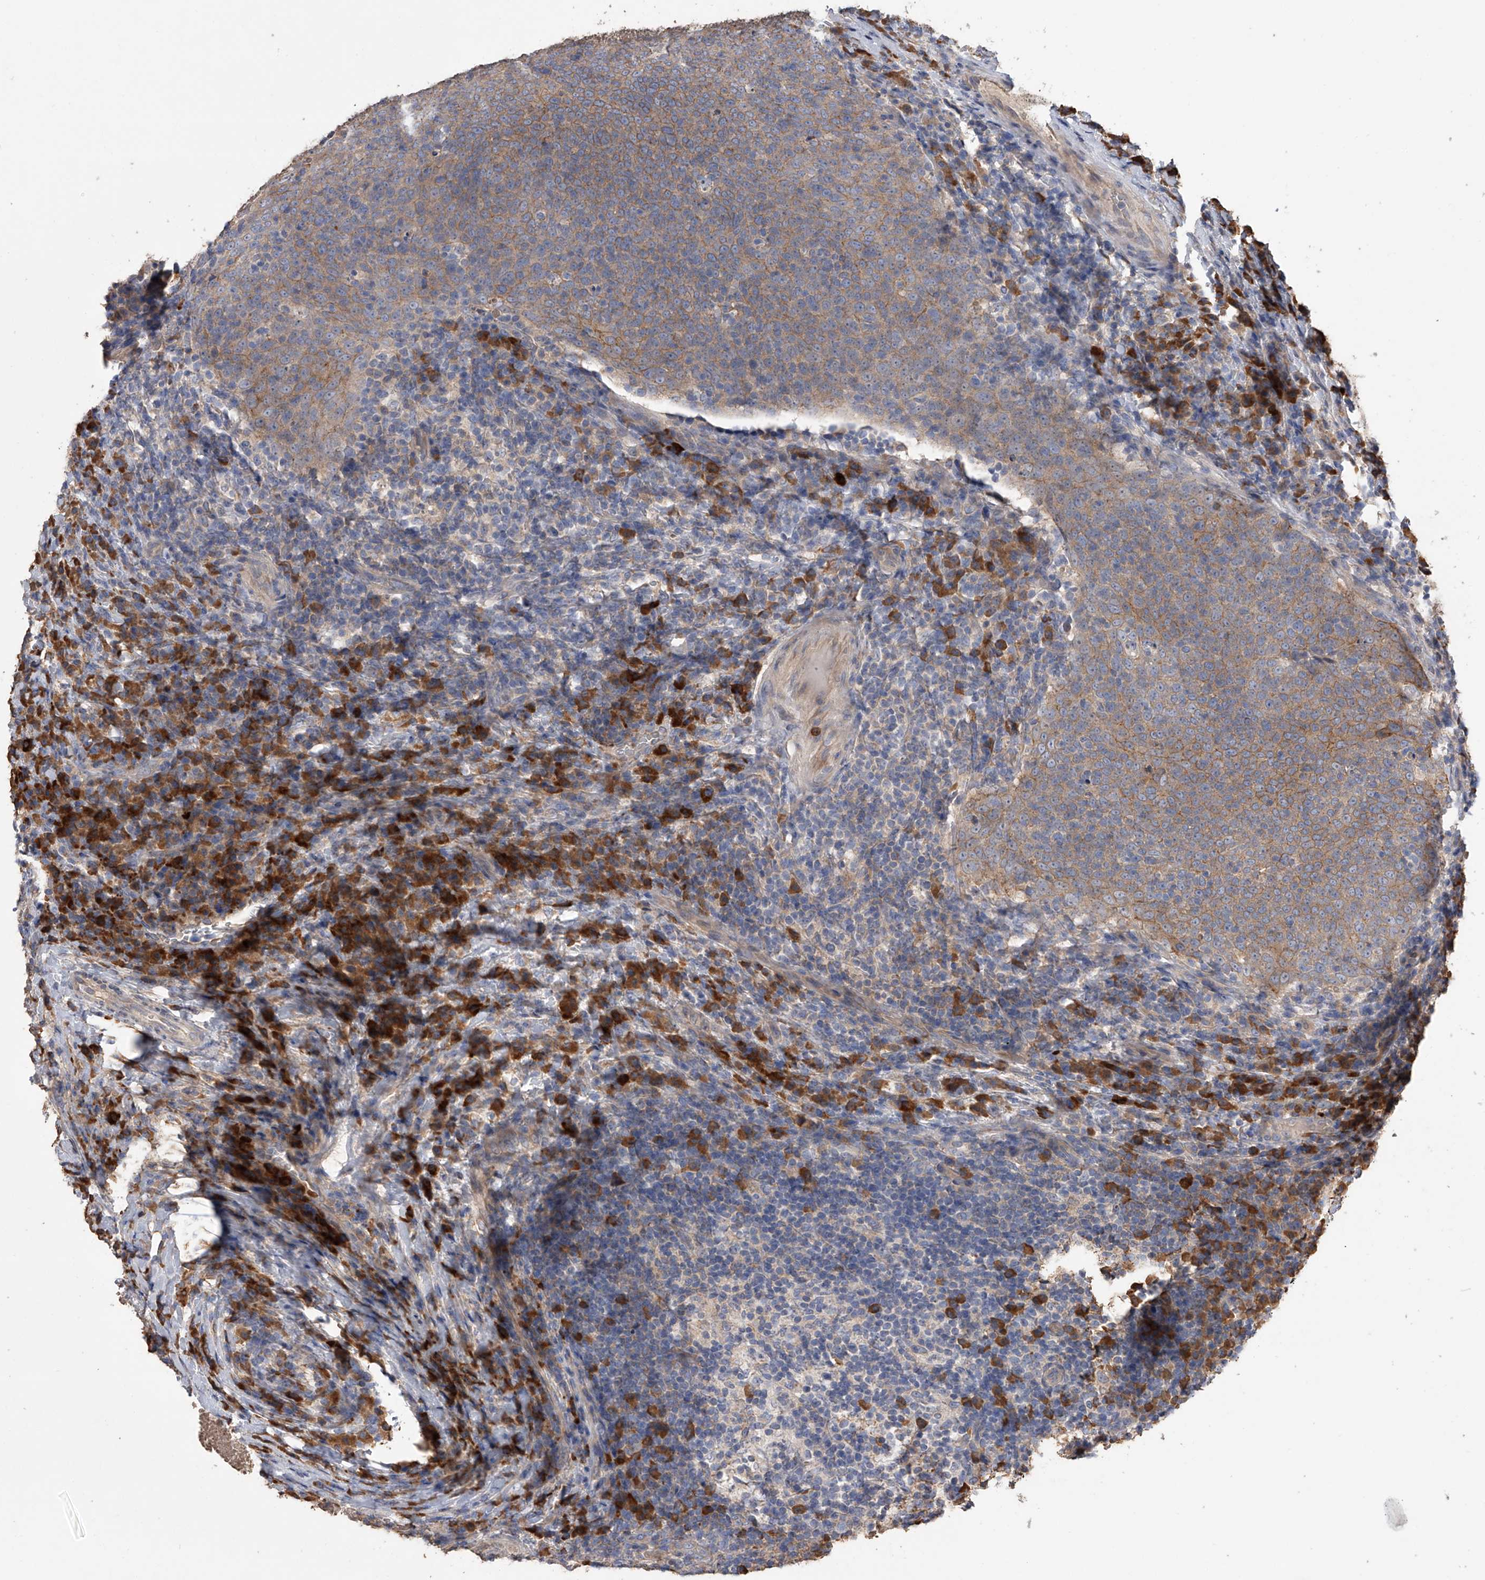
{"staining": {"intensity": "moderate", "quantity": ">75%", "location": "cytoplasmic/membranous"}, "tissue": "head and neck cancer", "cell_type": "Tumor cells", "image_type": "cancer", "snomed": [{"axis": "morphology", "description": "Squamous cell carcinoma, NOS"}, {"axis": "morphology", "description": "Squamous cell carcinoma, metastatic, NOS"}, {"axis": "topography", "description": "Lymph node"}, {"axis": "topography", "description": "Head-Neck"}], "caption": "This histopathology image demonstrates IHC staining of human metastatic squamous cell carcinoma (head and neck), with medium moderate cytoplasmic/membranous expression in approximately >75% of tumor cells.", "gene": "ZNF343", "patient": {"sex": "male", "age": 62}}